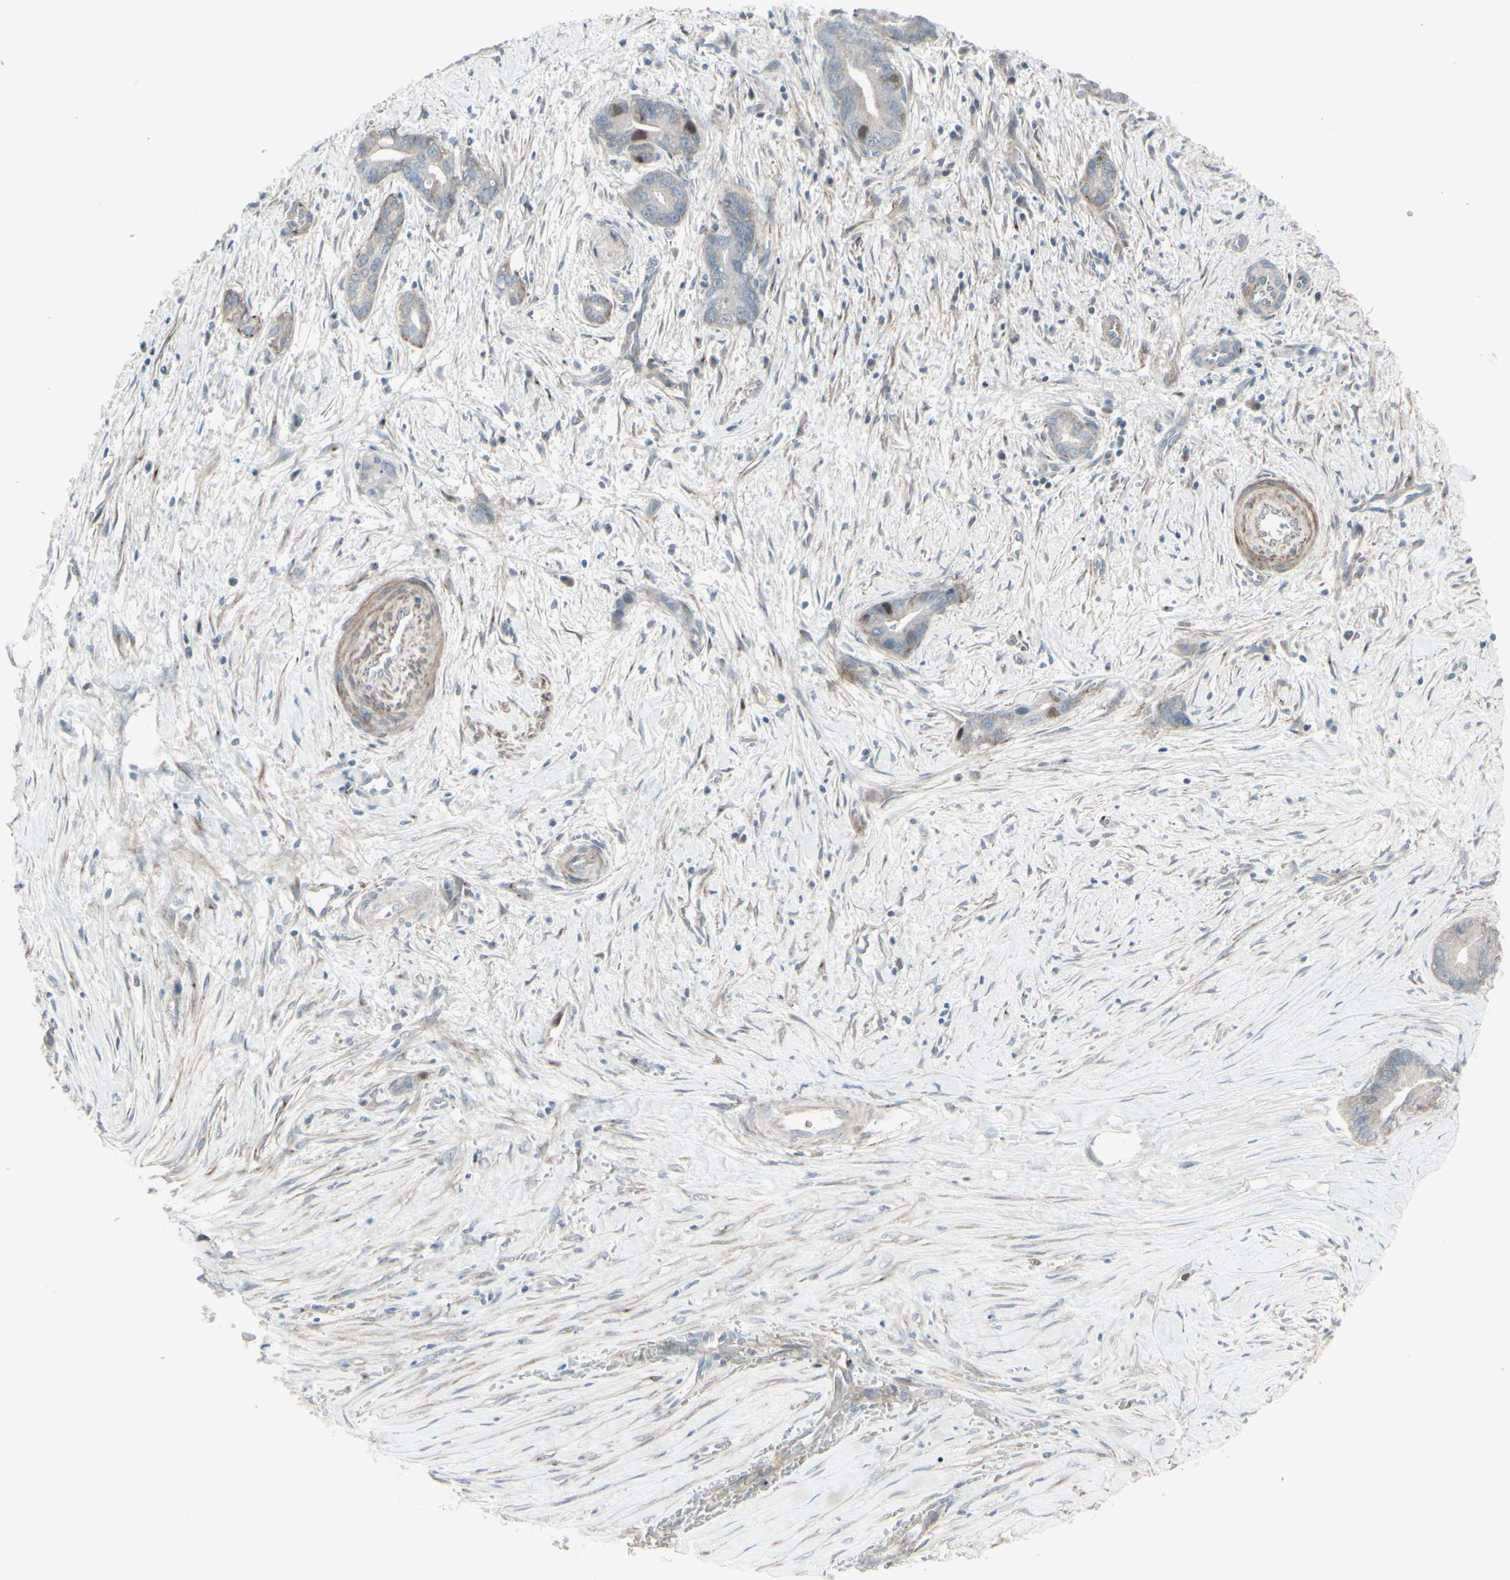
{"staining": {"intensity": "moderate", "quantity": "<25%", "location": "nuclear"}, "tissue": "liver cancer", "cell_type": "Tumor cells", "image_type": "cancer", "snomed": [{"axis": "morphology", "description": "Cholangiocarcinoma"}, {"axis": "topography", "description": "Liver"}], "caption": "Protein staining displays moderate nuclear positivity in about <25% of tumor cells in cholangiocarcinoma (liver). (IHC, brightfield microscopy, high magnification).", "gene": "GMNN", "patient": {"sex": "female", "age": 55}}